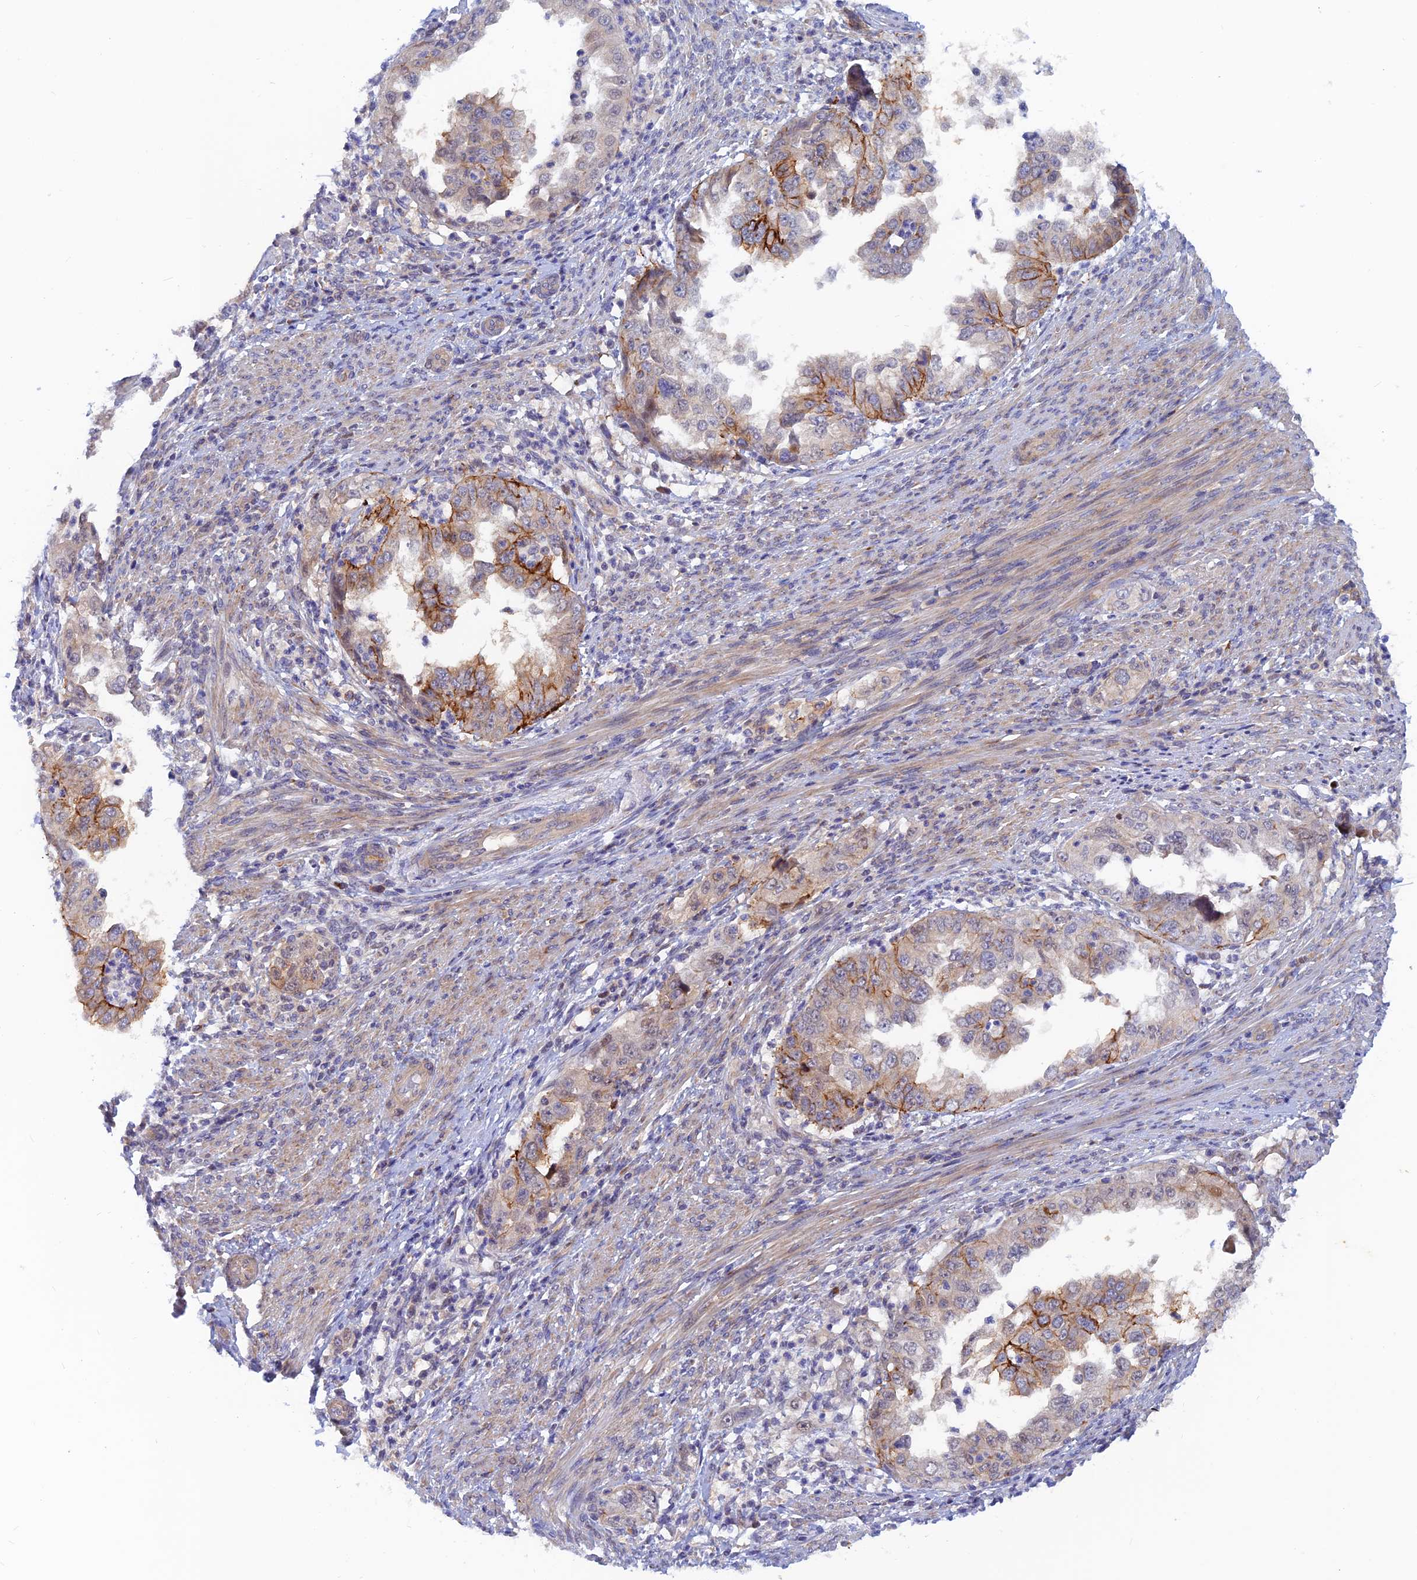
{"staining": {"intensity": "moderate", "quantity": "<25%", "location": "cytoplasmic/membranous"}, "tissue": "endometrial cancer", "cell_type": "Tumor cells", "image_type": "cancer", "snomed": [{"axis": "morphology", "description": "Adenocarcinoma, NOS"}, {"axis": "topography", "description": "Endometrium"}], "caption": "High-magnification brightfield microscopy of endometrial cancer (adenocarcinoma) stained with DAB (3,3'-diaminobenzidine) (brown) and counterstained with hematoxylin (blue). tumor cells exhibit moderate cytoplasmic/membranous positivity is identified in about<25% of cells.", "gene": "DNAJC16", "patient": {"sex": "female", "age": 85}}